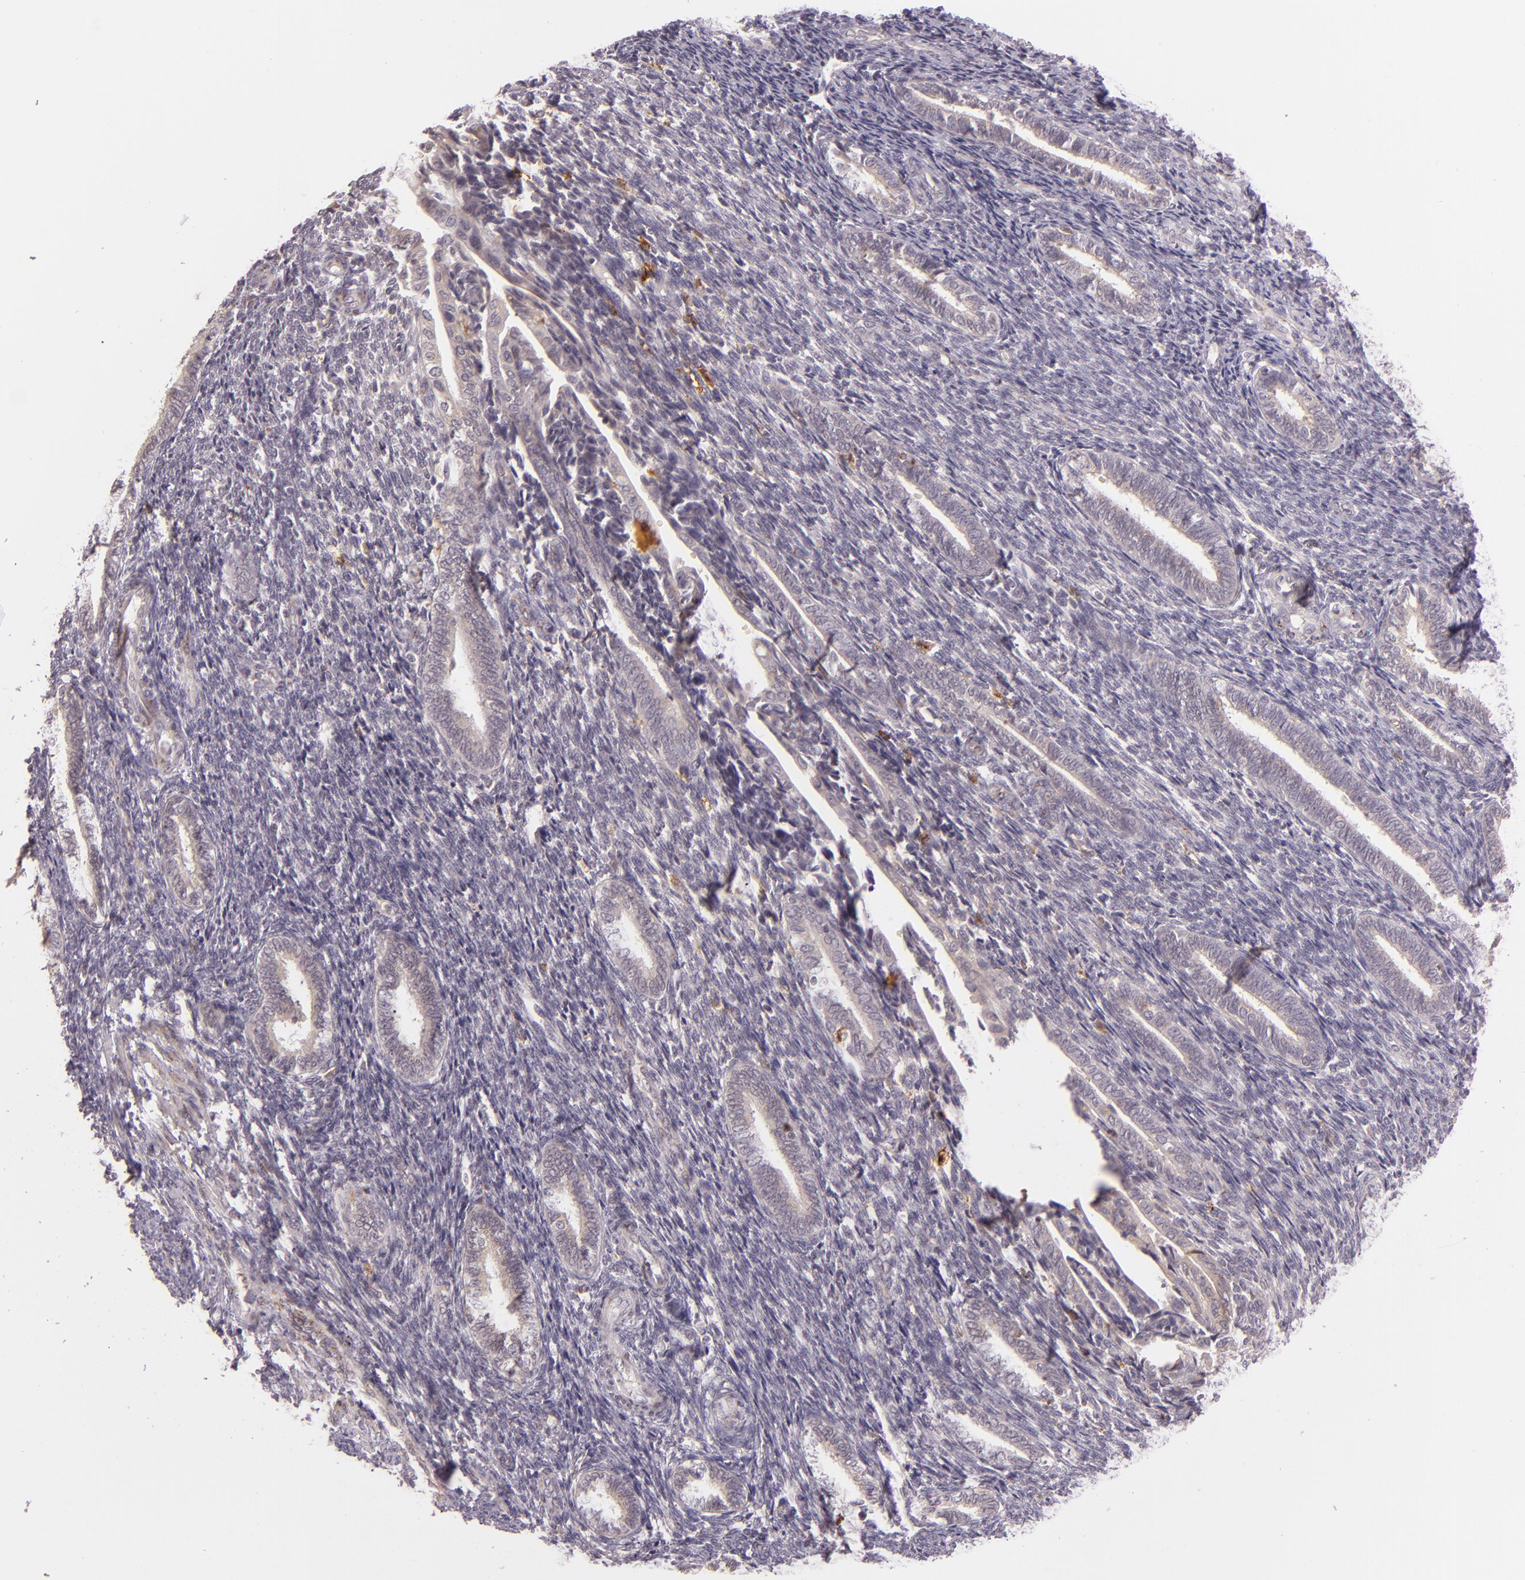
{"staining": {"intensity": "weak", "quantity": ">75%", "location": "cytoplasmic/membranous"}, "tissue": "endometrium", "cell_type": "Cells in endometrial stroma", "image_type": "normal", "snomed": [{"axis": "morphology", "description": "Normal tissue, NOS"}, {"axis": "topography", "description": "Endometrium"}], "caption": "This is an image of immunohistochemistry staining of unremarkable endometrium, which shows weak staining in the cytoplasmic/membranous of cells in endometrial stroma.", "gene": "LGMN", "patient": {"sex": "female", "age": 27}}